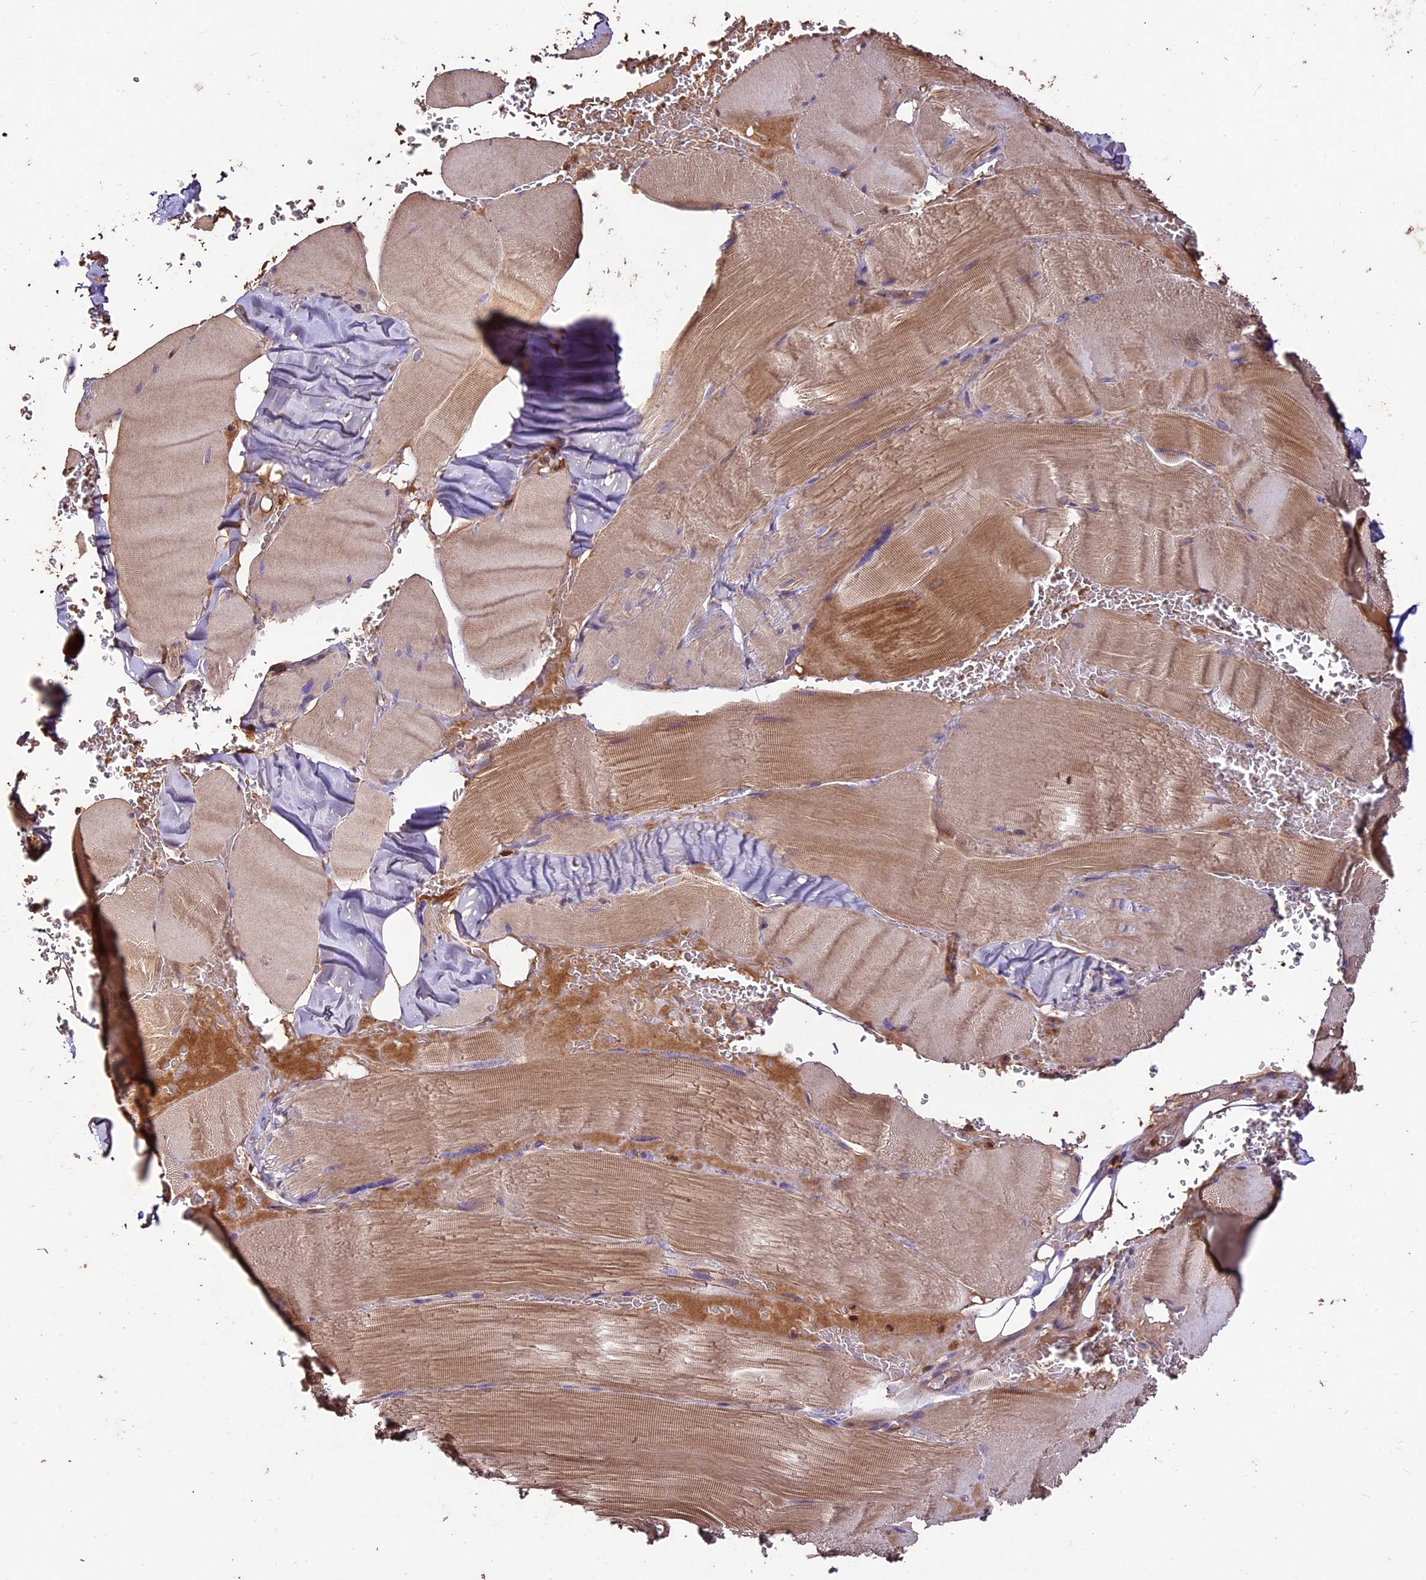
{"staining": {"intensity": "moderate", "quantity": "25%-75%", "location": "cytoplasmic/membranous"}, "tissue": "skeletal muscle", "cell_type": "Myocytes", "image_type": "normal", "snomed": [{"axis": "morphology", "description": "Normal tissue, NOS"}, {"axis": "topography", "description": "Skeletal muscle"}, {"axis": "topography", "description": "Head-Neck"}], "caption": "Protein expression analysis of unremarkable skeletal muscle exhibits moderate cytoplasmic/membranous staining in approximately 25%-75% of myocytes.", "gene": "CRLF1", "patient": {"sex": "male", "age": 66}}